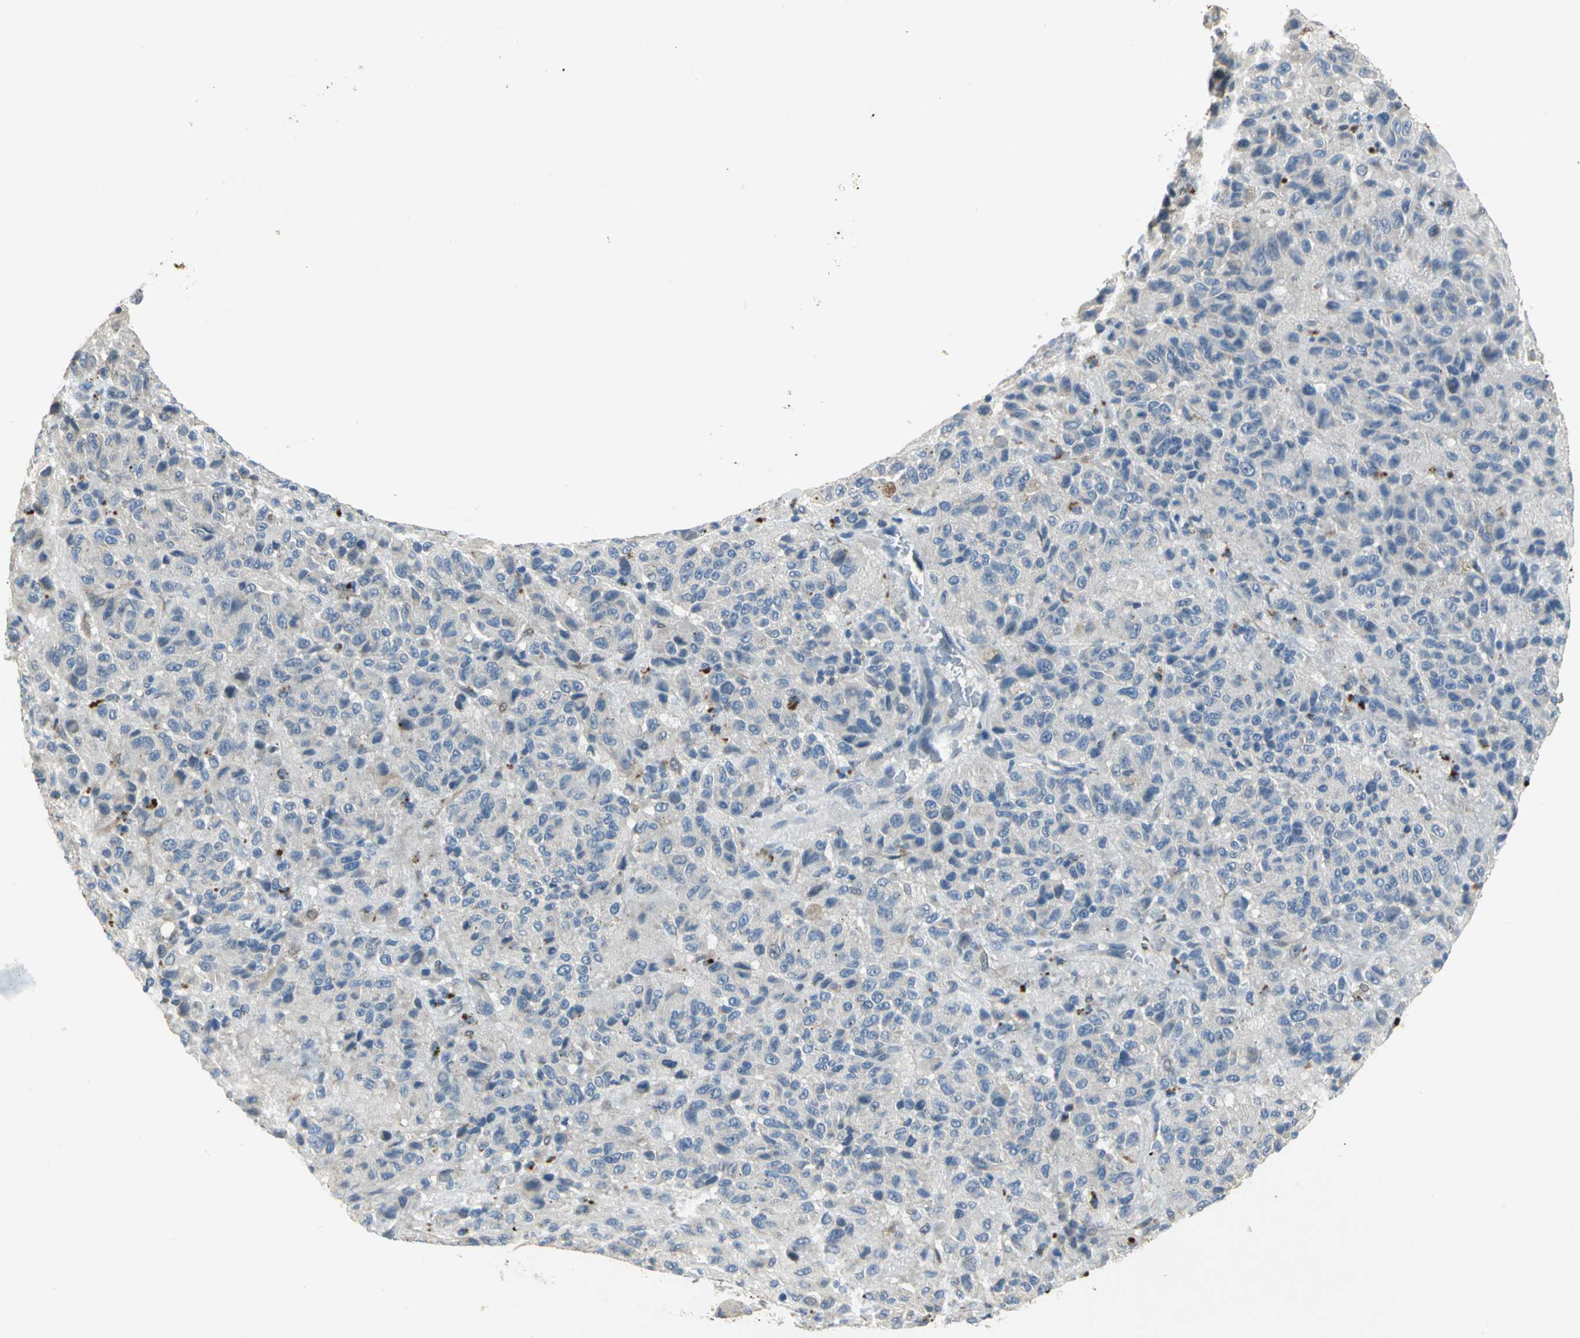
{"staining": {"intensity": "negative", "quantity": "none", "location": "none"}, "tissue": "melanoma", "cell_type": "Tumor cells", "image_type": "cancer", "snomed": [{"axis": "morphology", "description": "Malignant melanoma, Metastatic site"}, {"axis": "topography", "description": "Lung"}], "caption": "This image is of malignant melanoma (metastatic site) stained with immunohistochemistry (IHC) to label a protein in brown with the nuclei are counter-stained blue. There is no staining in tumor cells.", "gene": "IL17RB", "patient": {"sex": "male", "age": 64}}